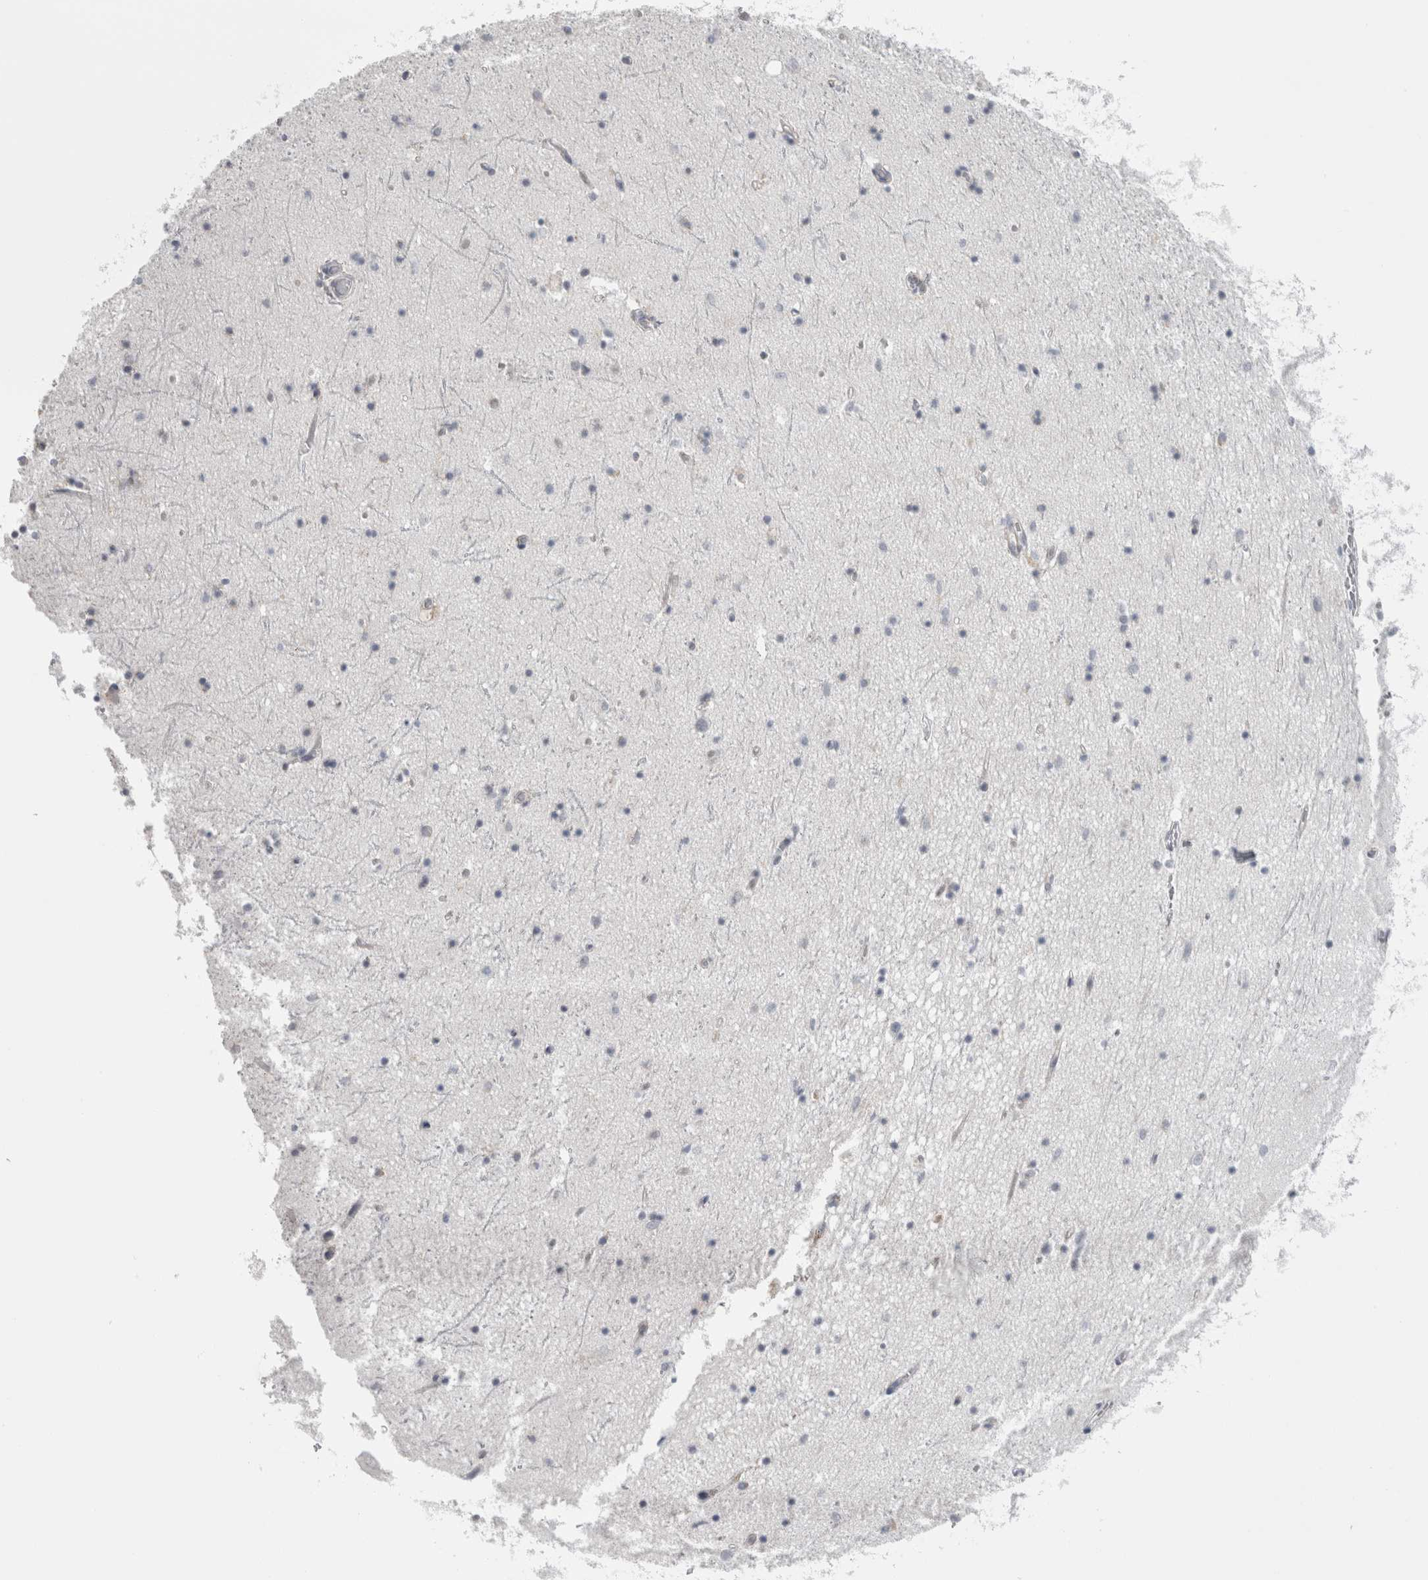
{"staining": {"intensity": "negative", "quantity": "none", "location": "none"}, "tissue": "hippocampus", "cell_type": "Glial cells", "image_type": "normal", "snomed": [{"axis": "morphology", "description": "Normal tissue, NOS"}, {"axis": "topography", "description": "Hippocampus"}], "caption": "This is a image of IHC staining of normal hippocampus, which shows no expression in glial cells. (Brightfield microscopy of DAB (3,3'-diaminobenzidine) immunohistochemistry at high magnification).", "gene": "PLIN1", "patient": {"sex": "male", "age": 70}}